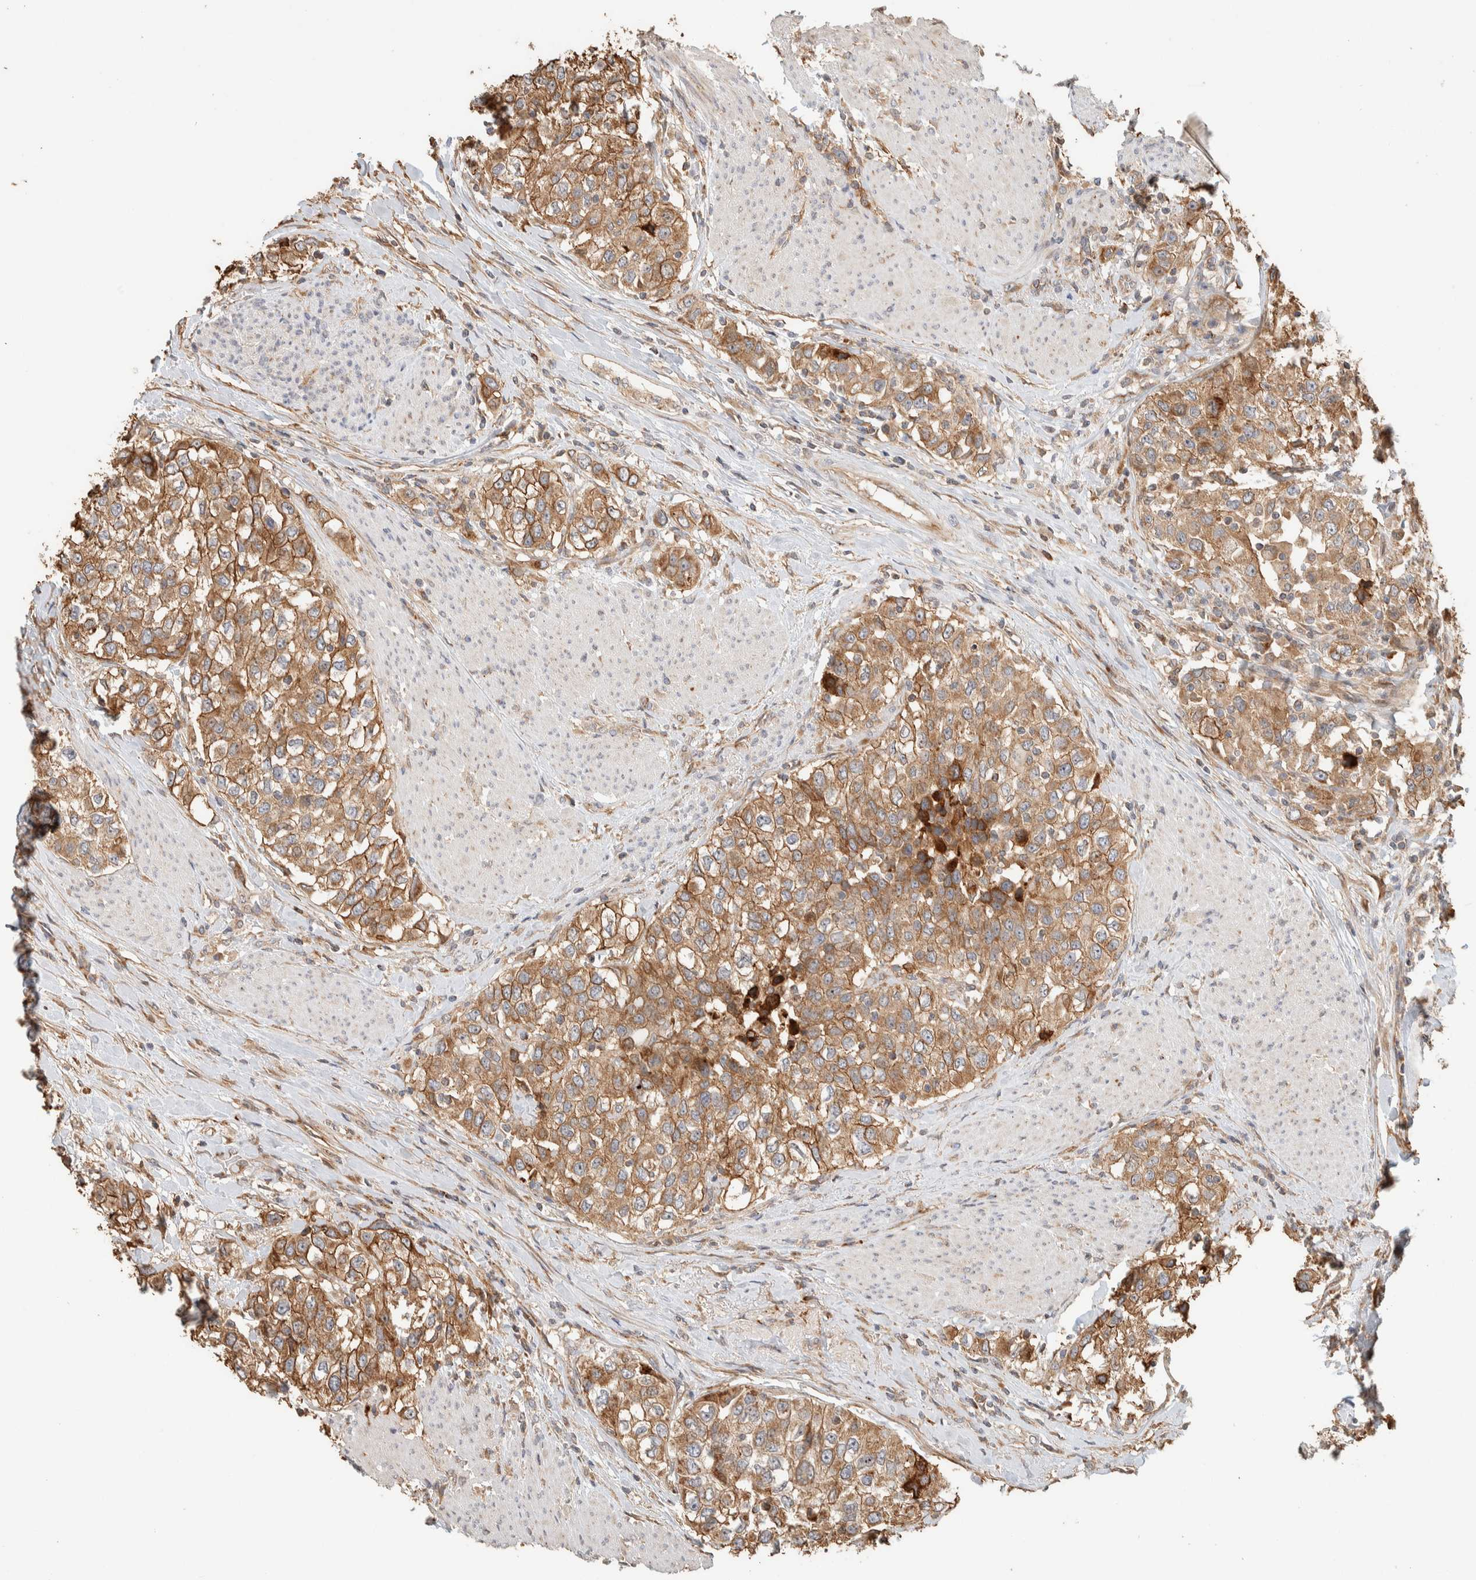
{"staining": {"intensity": "moderate", "quantity": ">75%", "location": "cytoplasmic/membranous"}, "tissue": "urothelial cancer", "cell_type": "Tumor cells", "image_type": "cancer", "snomed": [{"axis": "morphology", "description": "Urothelial carcinoma, High grade"}, {"axis": "topography", "description": "Urinary bladder"}], "caption": "About >75% of tumor cells in human urothelial cancer exhibit moderate cytoplasmic/membranous protein expression as visualized by brown immunohistochemical staining.", "gene": "KIF9", "patient": {"sex": "female", "age": 80}}